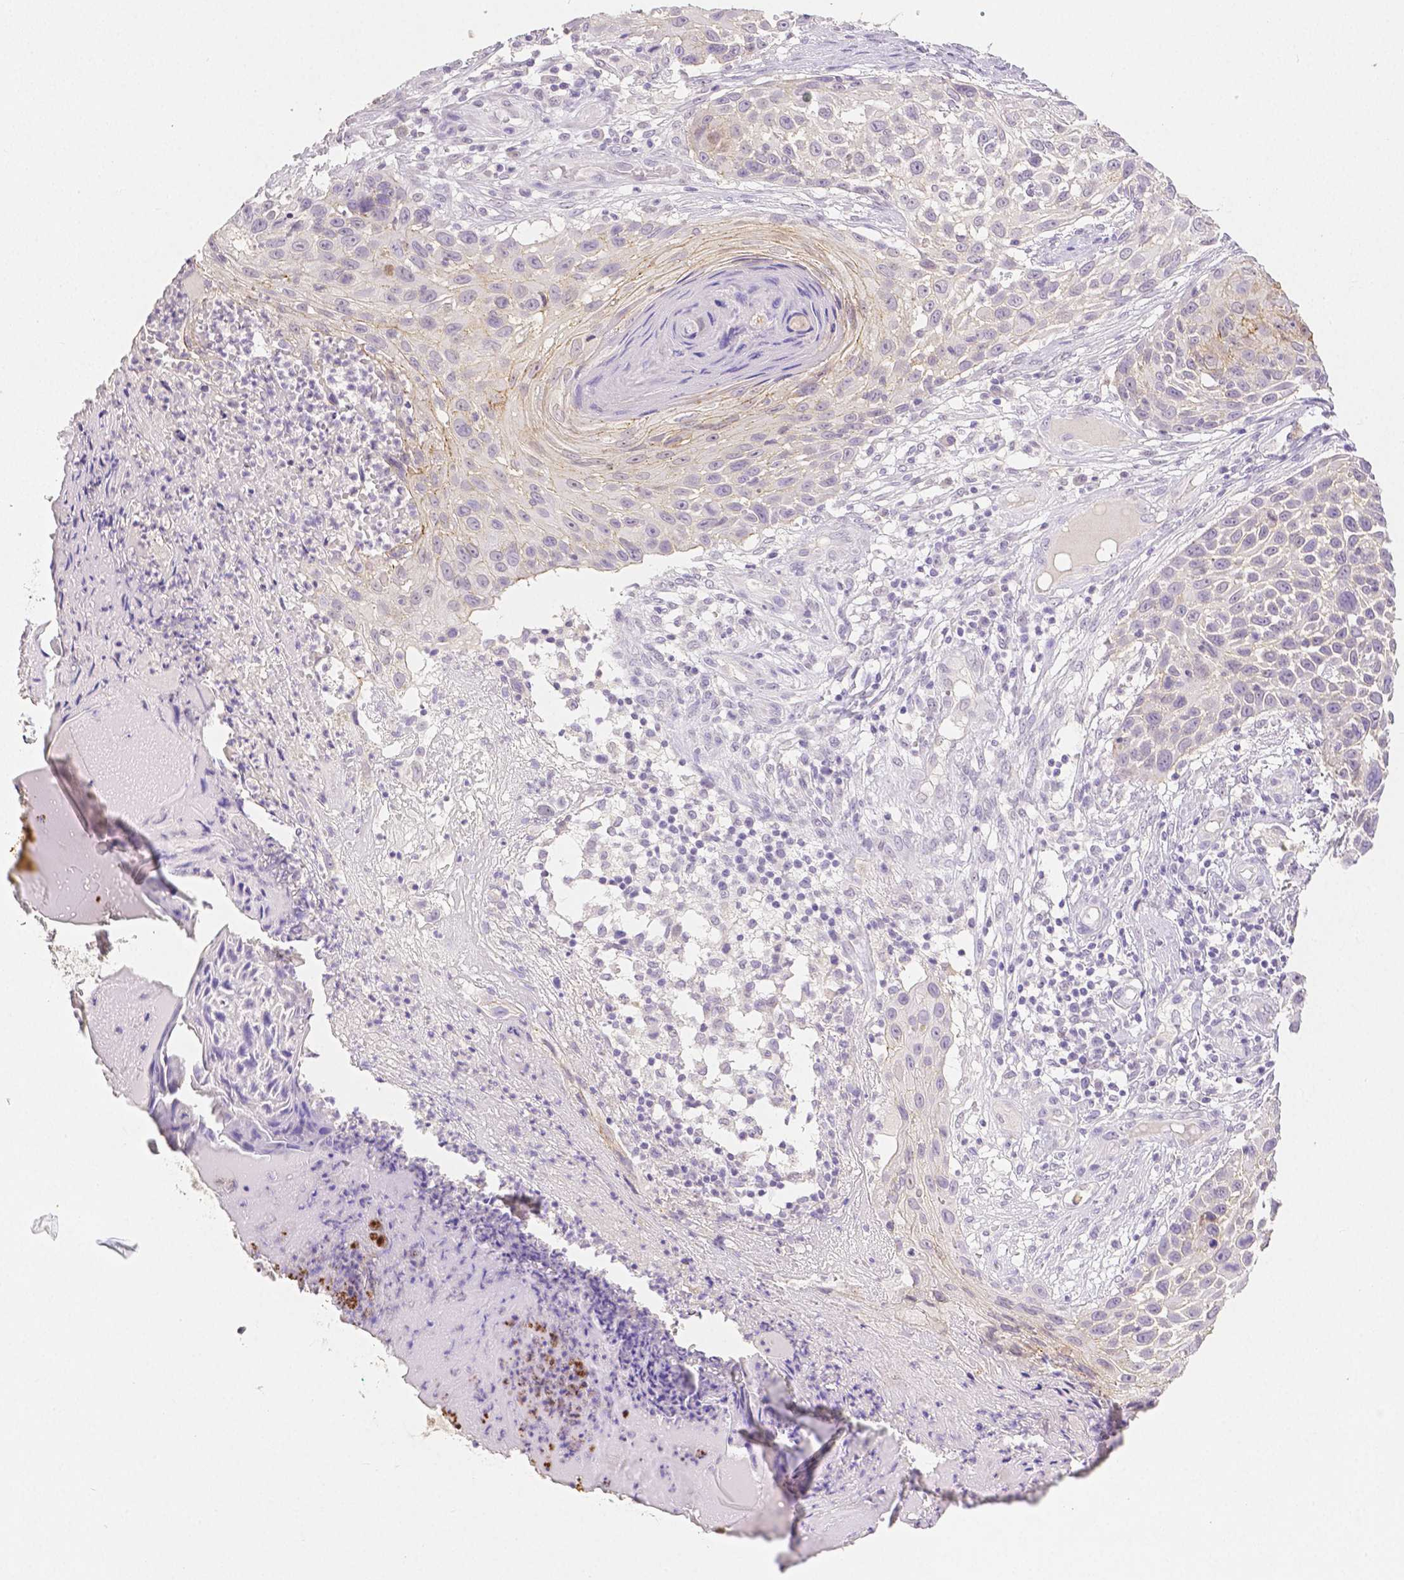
{"staining": {"intensity": "negative", "quantity": "none", "location": "none"}, "tissue": "skin cancer", "cell_type": "Tumor cells", "image_type": "cancer", "snomed": [{"axis": "morphology", "description": "Squamous cell carcinoma, NOS"}, {"axis": "topography", "description": "Skin"}], "caption": "Immunohistochemical staining of human squamous cell carcinoma (skin) reveals no significant expression in tumor cells.", "gene": "OCLN", "patient": {"sex": "male", "age": 92}}